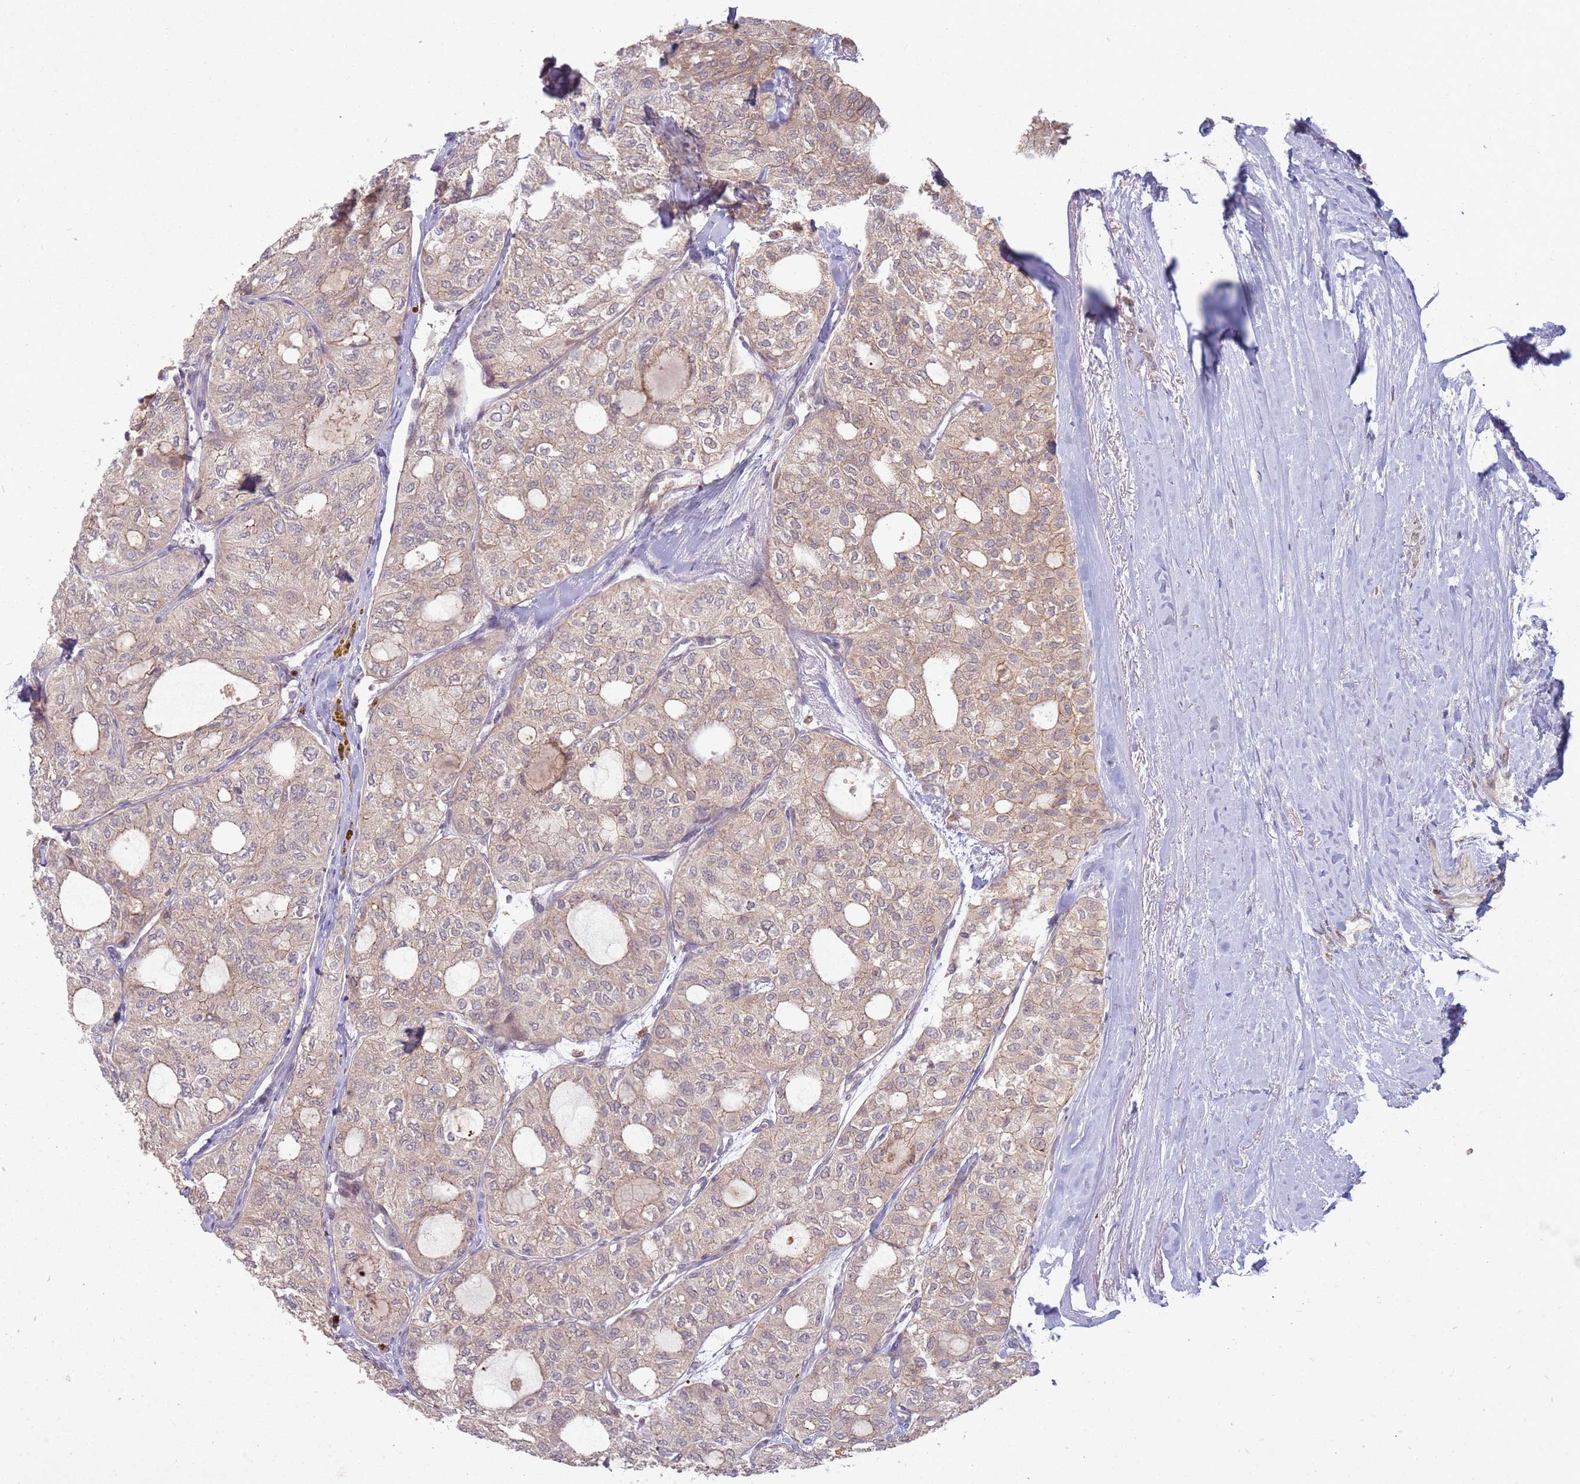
{"staining": {"intensity": "weak", "quantity": "<25%", "location": "cytoplasmic/membranous"}, "tissue": "thyroid cancer", "cell_type": "Tumor cells", "image_type": "cancer", "snomed": [{"axis": "morphology", "description": "Follicular adenoma carcinoma, NOS"}, {"axis": "topography", "description": "Thyroid gland"}], "caption": "Immunohistochemistry image of neoplastic tissue: human thyroid follicular adenoma carcinoma stained with DAB shows no significant protein positivity in tumor cells.", "gene": "MPEG1", "patient": {"sex": "male", "age": 75}}